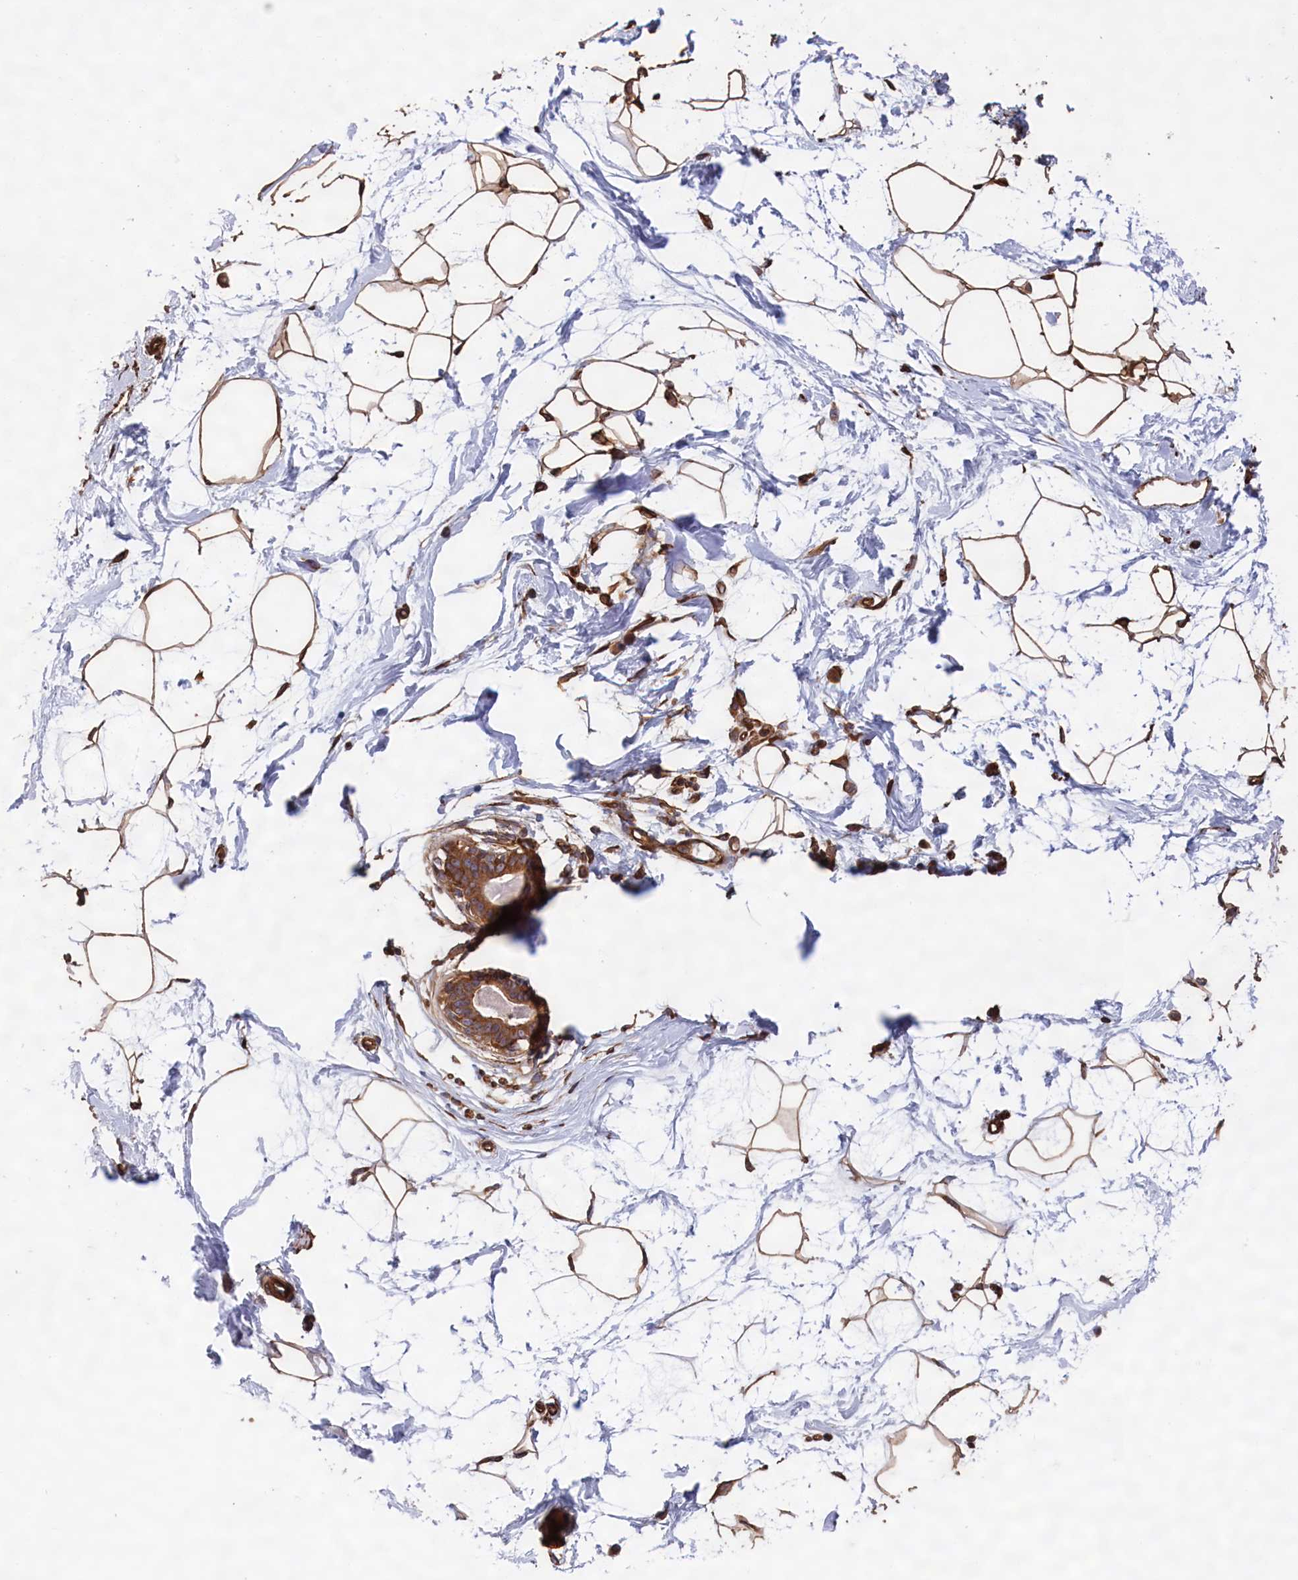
{"staining": {"intensity": "strong", "quantity": ">75%", "location": "cytoplasmic/membranous"}, "tissue": "breast", "cell_type": "Adipocytes", "image_type": "normal", "snomed": [{"axis": "morphology", "description": "Normal tissue, NOS"}, {"axis": "topography", "description": "Breast"}], "caption": "Immunohistochemistry (IHC) of benign breast exhibits high levels of strong cytoplasmic/membranous staining in about >75% of adipocytes. (brown staining indicates protein expression, while blue staining denotes nuclei).", "gene": "CCDC124", "patient": {"sex": "female", "age": 45}}